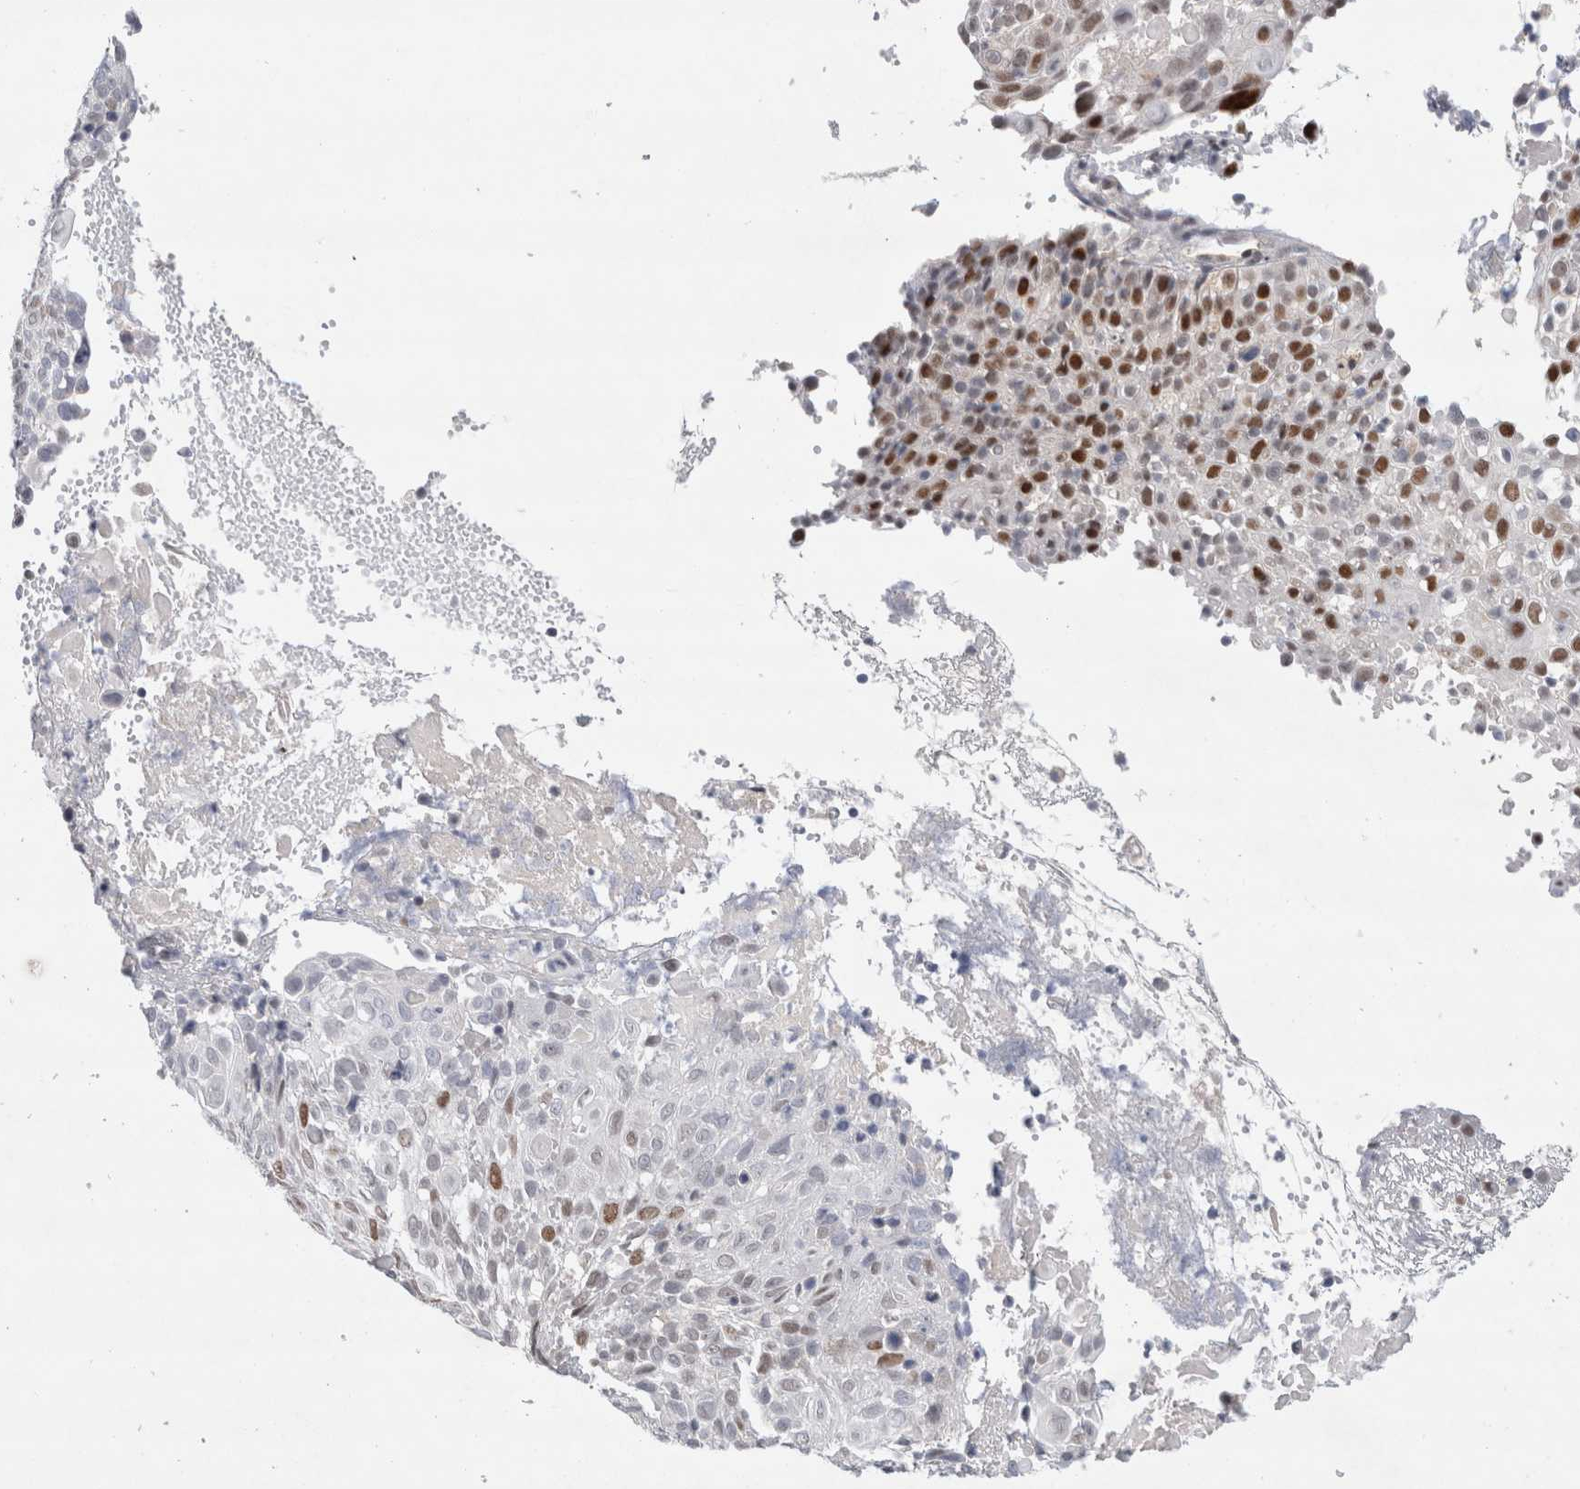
{"staining": {"intensity": "strong", "quantity": "<25%", "location": "nuclear"}, "tissue": "cervical cancer", "cell_type": "Tumor cells", "image_type": "cancer", "snomed": [{"axis": "morphology", "description": "Squamous cell carcinoma, NOS"}, {"axis": "topography", "description": "Cervix"}], "caption": "Cervical cancer (squamous cell carcinoma) stained for a protein (brown) demonstrates strong nuclear positive positivity in about <25% of tumor cells.", "gene": "KNL1", "patient": {"sex": "female", "age": 74}}